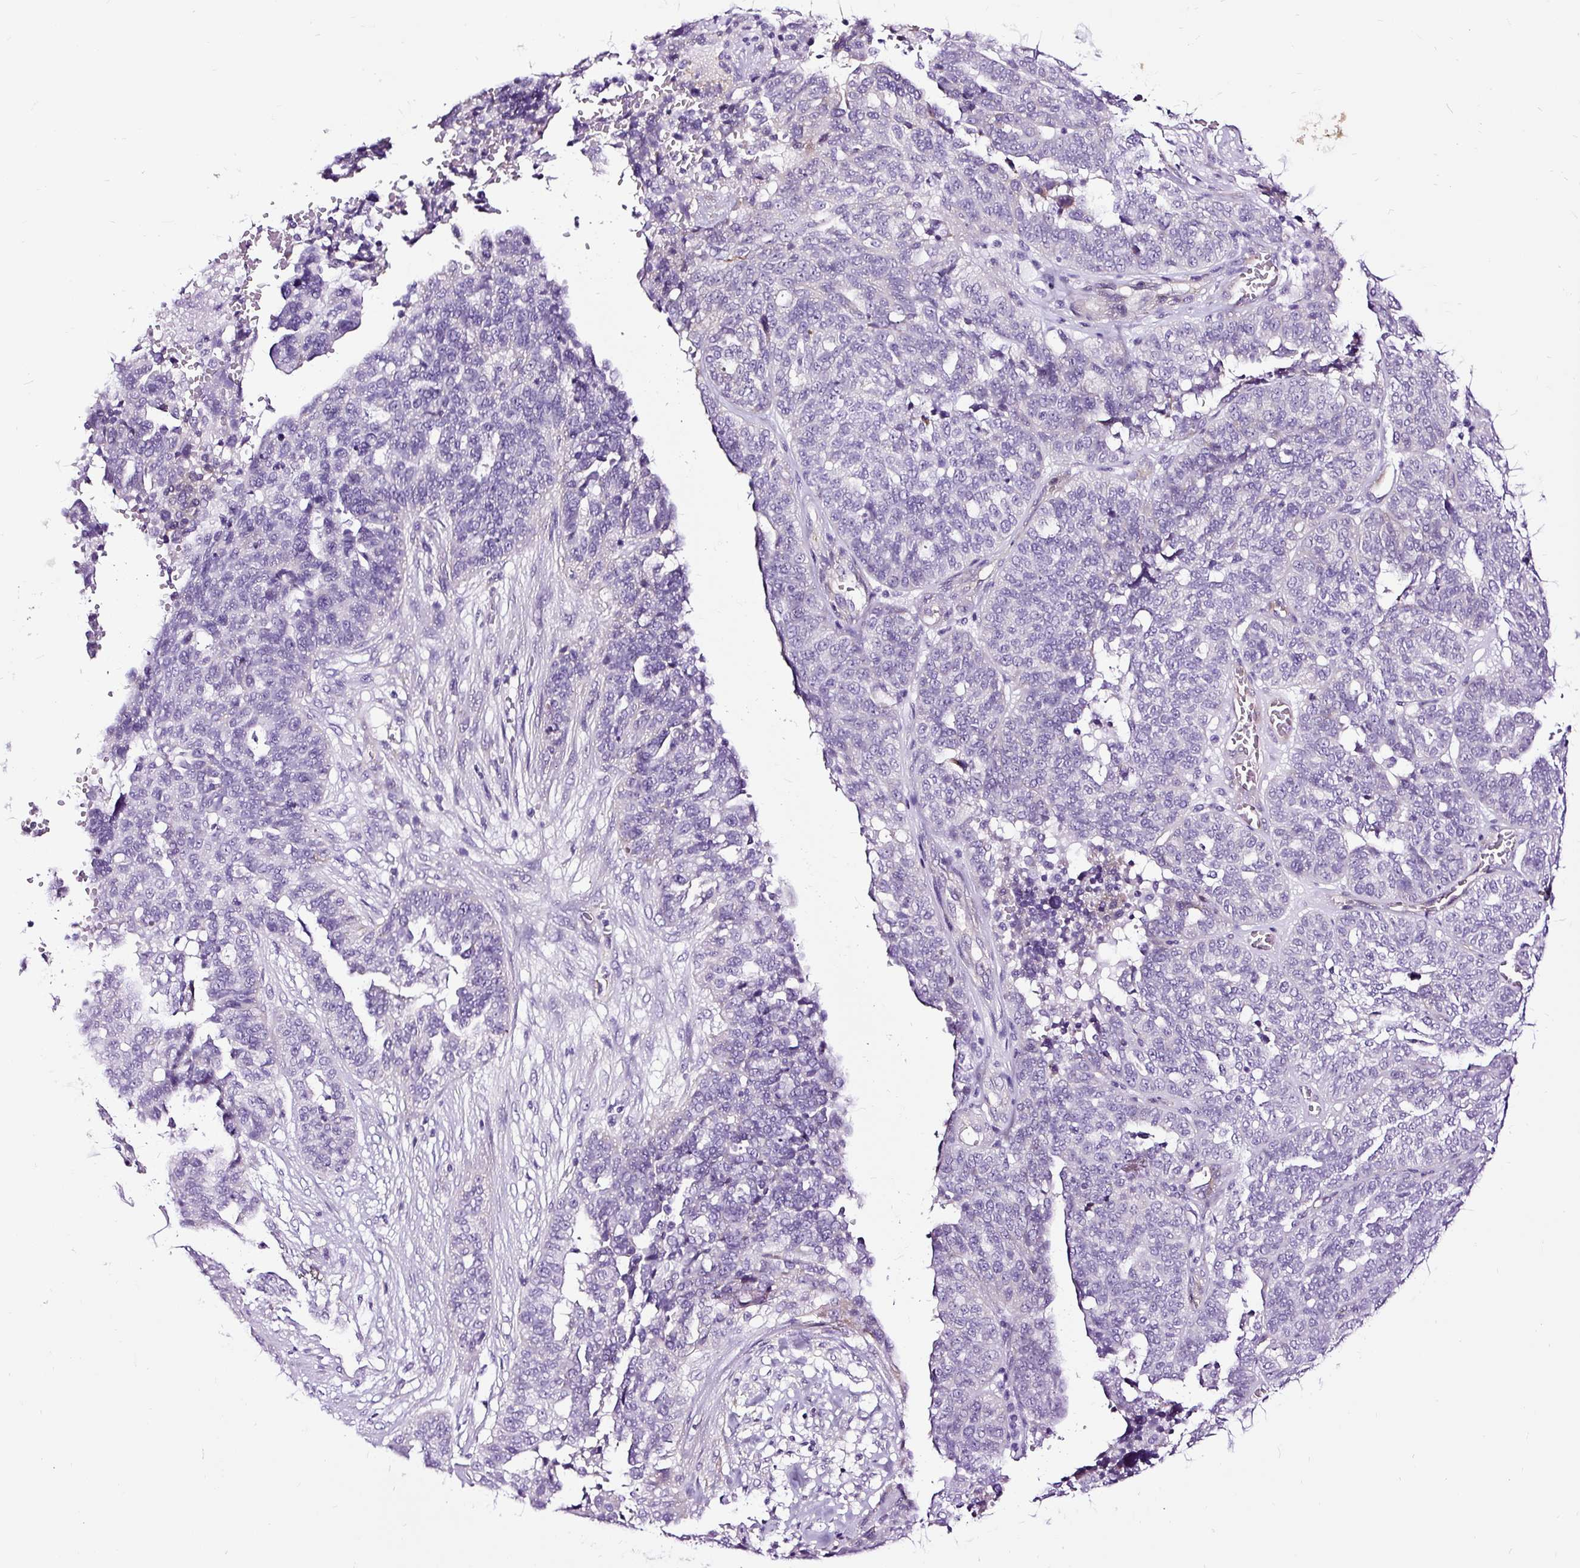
{"staining": {"intensity": "negative", "quantity": "none", "location": "none"}, "tissue": "ovarian cancer", "cell_type": "Tumor cells", "image_type": "cancer", "snomed": [{"axis": "morphology", "description": "Cystadenocarcinoma, serous, NOS"}, {"axis": "topography", "description": "Ovary"}], "caption": "Tumor cells show no significant staining in serous cystadenocarcinoma (ovarian). The staining was performed using DAB (3,3'-diaminobenzidine) to visualize the protein expression in brown, while the nuclei were stained in blue with hematoxylin (Magnification: 20x).", "gene": "SLC7A8", "patient": {"sex": "female", "age": 59}}